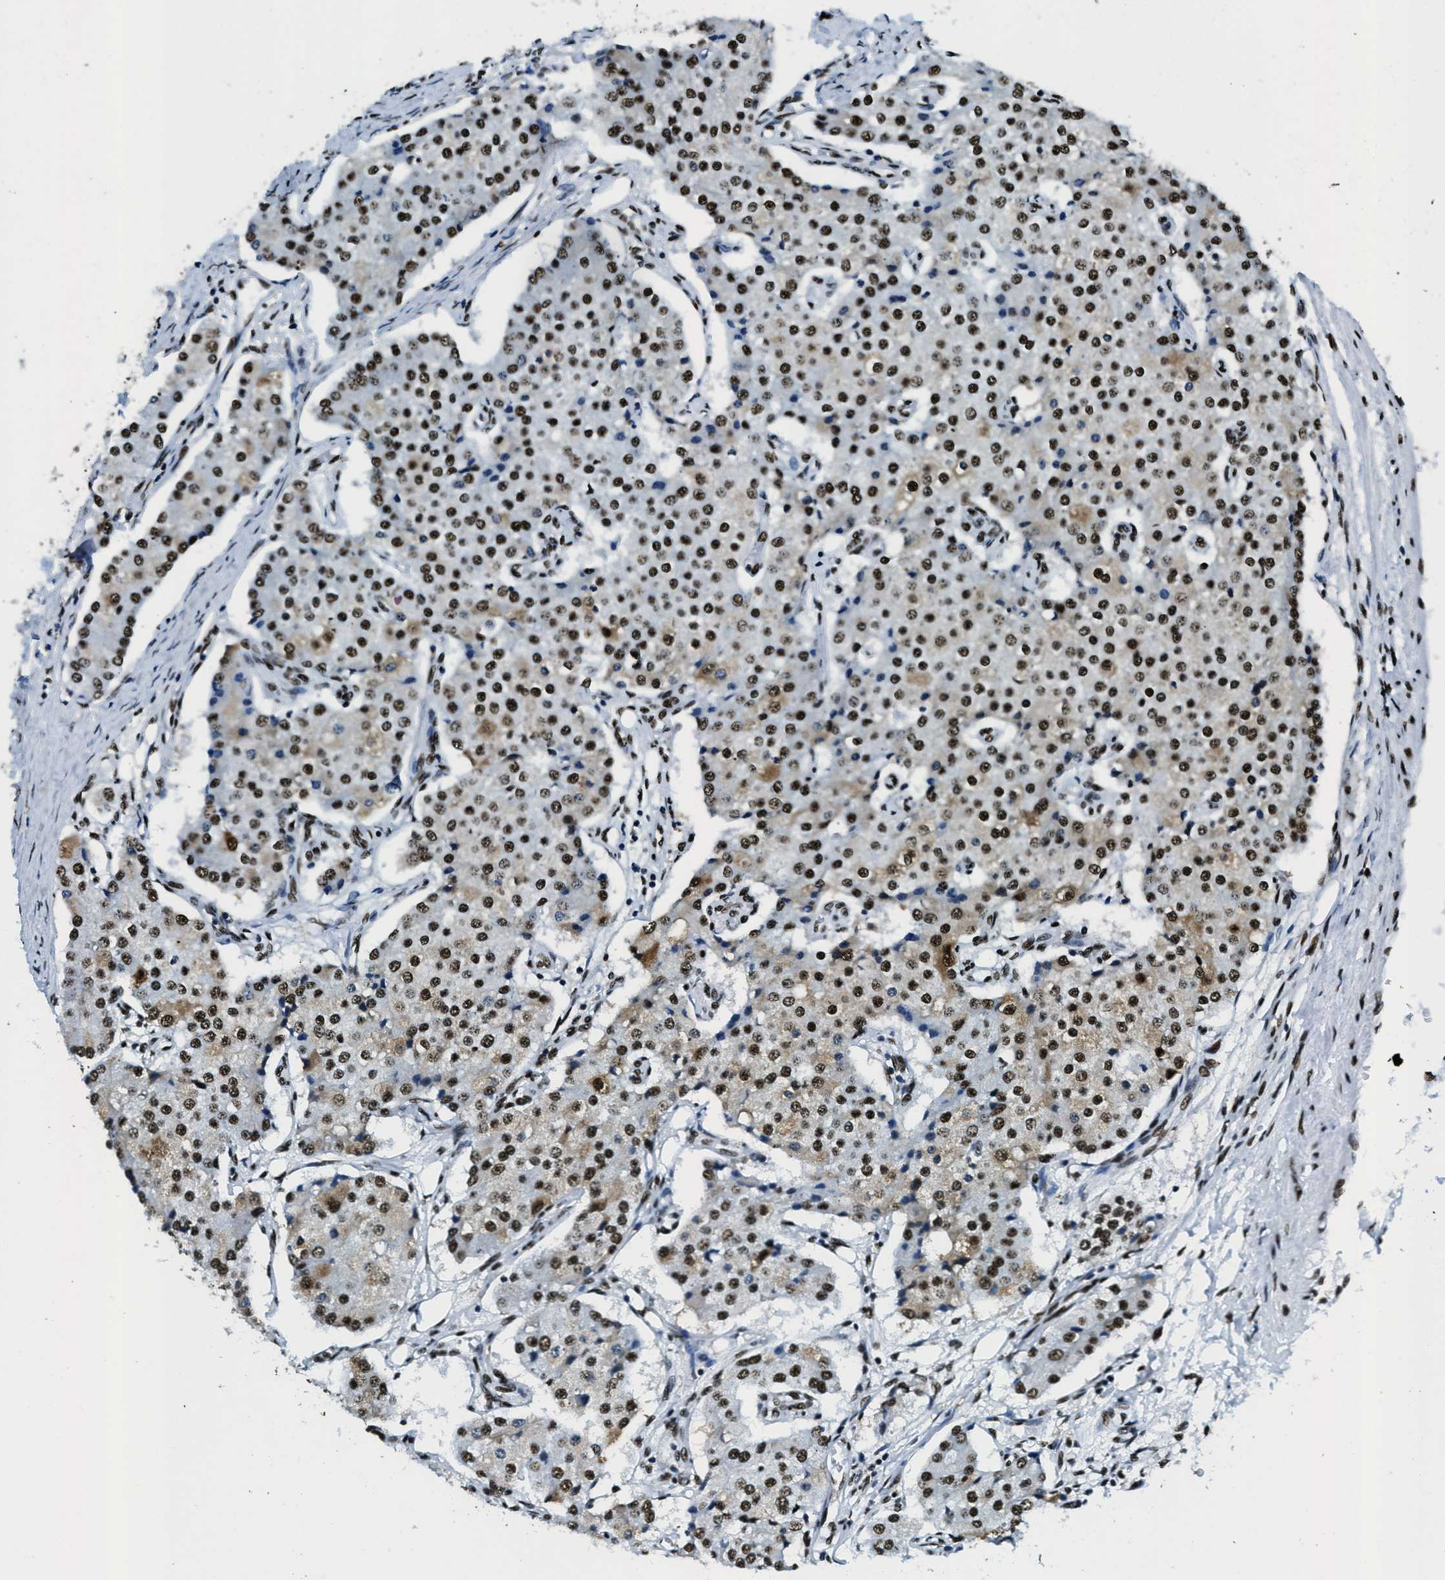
{"staining": {"intensity": "strong", "quantity": ">75%", "location": "nuclear"}, "tissue": "carcinoid", "cell_type": "Tumor cells", "image_type": "cancer", "snomed": [{"axis": "morphology", "description": "Carcinoid, malignant, NOS"}, {"axis": "topography", "description": "Colon"}], "caption": "Immunohistochemistry photomicrograph of neoplastic tissue: carcinoid stained using immunohistochemistry (IHC) exhibits high levels of strong protein expression localized specifically in the nuclear of tumor cells, appearing as a nuclear brown color.", "gene": "SSB", "patient": {"sex": "female", "age": 52}}